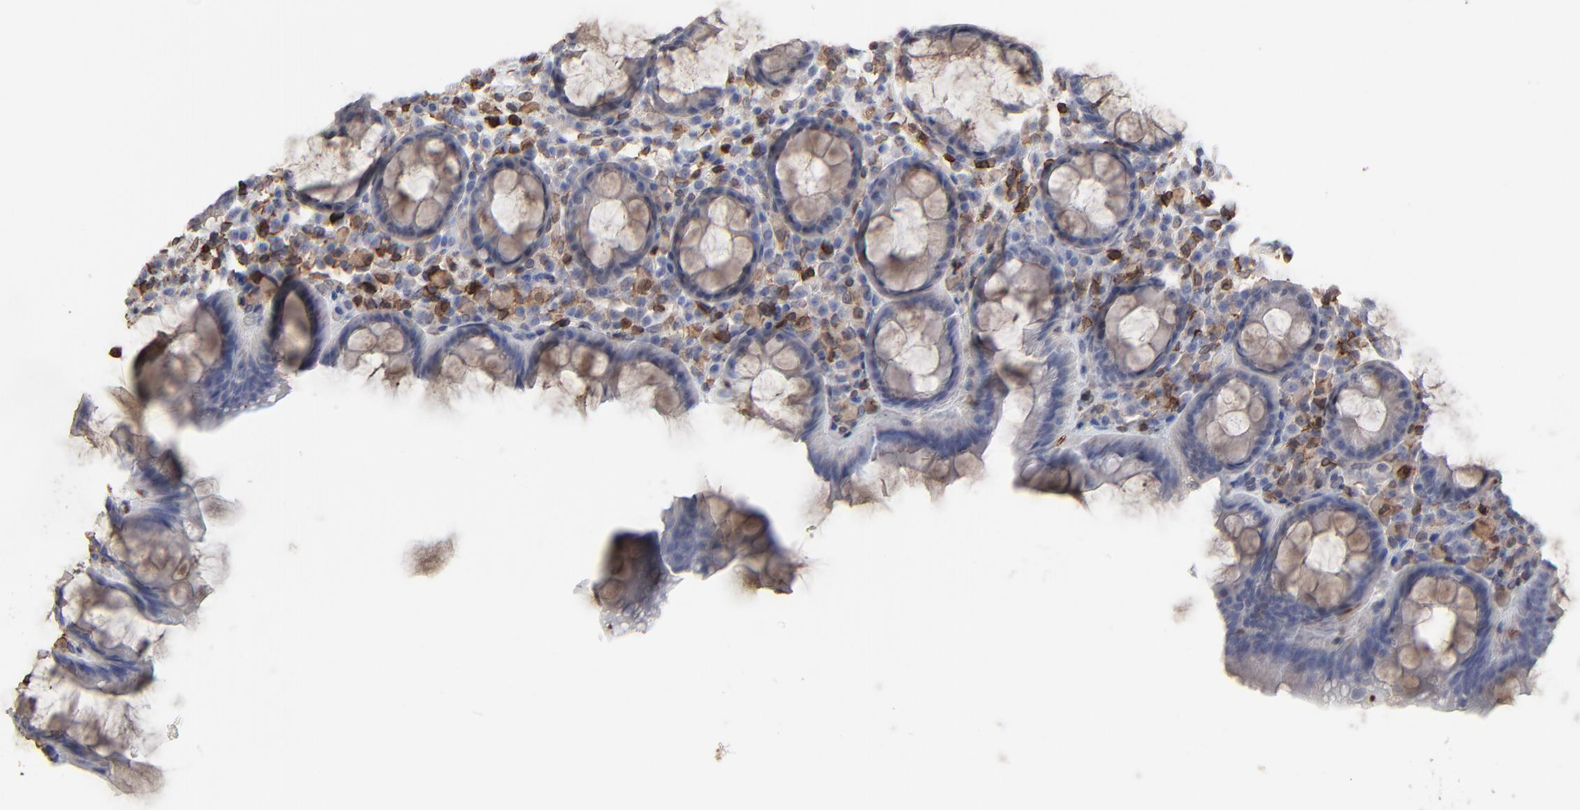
{"staining": {"intensity": "weak", "quantity": "25%-75%", "location": "cytoplasmic/membranous"}, "tissue": "rectum", "cell_type": "Glandular cells", "image_type": "normal", "snomed": [{"axis": "morphology", "description": "Normal tissue, NOS"}, {"axis": "topography", "description": "Rectum"}], "caption": "Immunohistochemistry (IHC) (DAB (3,3'-diaminobenzidine)) staining of benign human rectum demonstrates weak cytoplasmic/membranous protein expression in approximately 25%-75% of glandular cells.", "gene": "SLC6A14", "patient": {"sex": "male", "age": 92}}